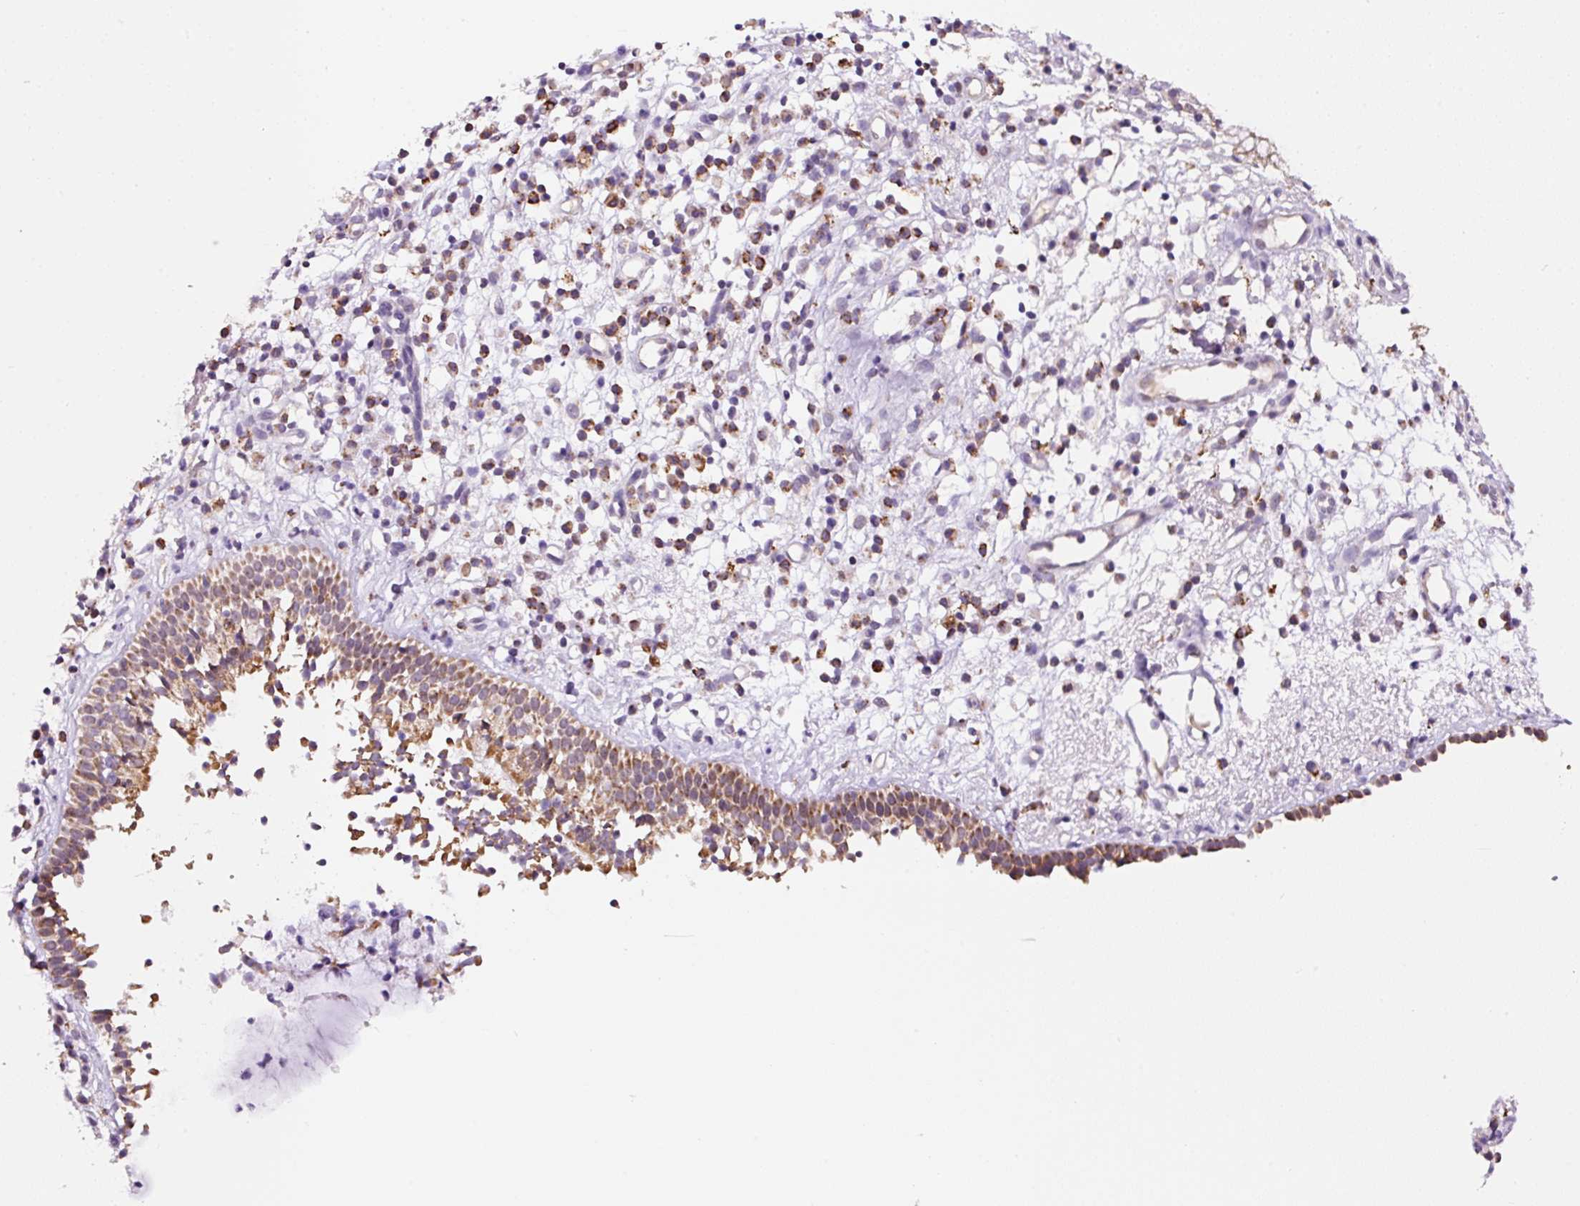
{"staining": {"intensity": "moderate", "quantity": ">75%", "location": "cytoplasmic/membranous"}, "tissue": "nasopharynx", "cell_type": "Respiratory epithelial cells", "image_type": "normal", "snomed": [{"axis": "morphology", "description": "Normal tissue, NOS"}, {"axis": "topography", "description": "Nasopharynx"}], "caption": "High-magnification brightfield microscopy of benign nasopharynx stained with DAB (brown) and counterstained with hematoxylin (blue). respiratory epithelial cells exhibit moderate cytoplasmic/membranous expression is appreciated in about>75% of cells. The staining was performed using DAB (3,3'-diaminobenzidine), with brown indicating positive protein expression. Nuclei are stained blue with hematoxylin.", "gene": "PCK2", "patient": {"sex": "male", "age": 21}}